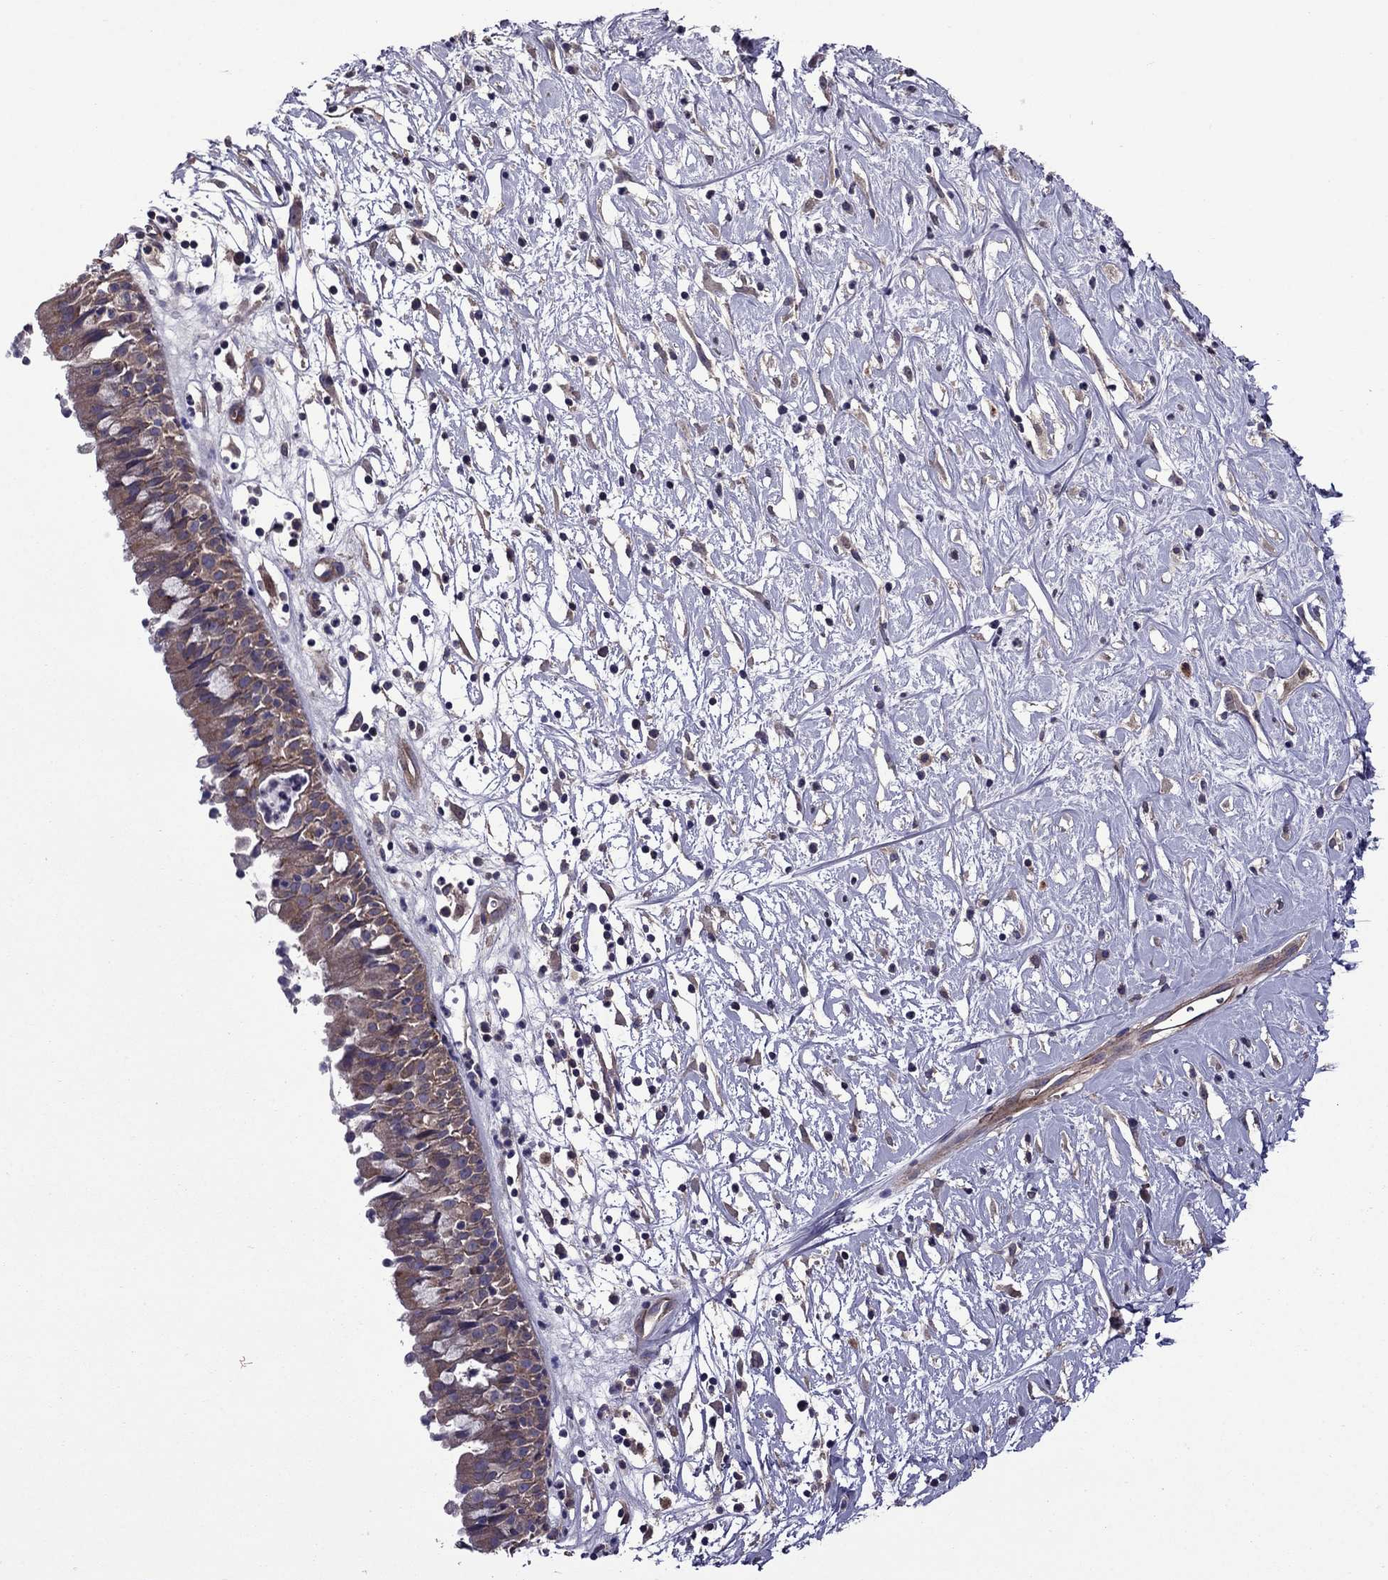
{"staining": {"intensity": "moderate", "quantity": ">75%", "location": "cytoplasmic/membranous"}, "tissue": "nasopharynx", "cell_type": "Respiratory epithelial cells", "image_type": "normal", "snomed": [{"axis": "morphology", "description": "Normal tissue, NOS"}, {"axis": "topography", "description": "Nasopharynx"}], "caption": "DAB (3,3'-diaminobenzidine) immunohistochemical staining of unremarkable human nasopharynx reveals moderate cytoplasmic/membranous protein expression in about >75% of respiratory epithelial cells.", "gene": "ITGB1", "patient": {"sex": "male", "age": 9}}